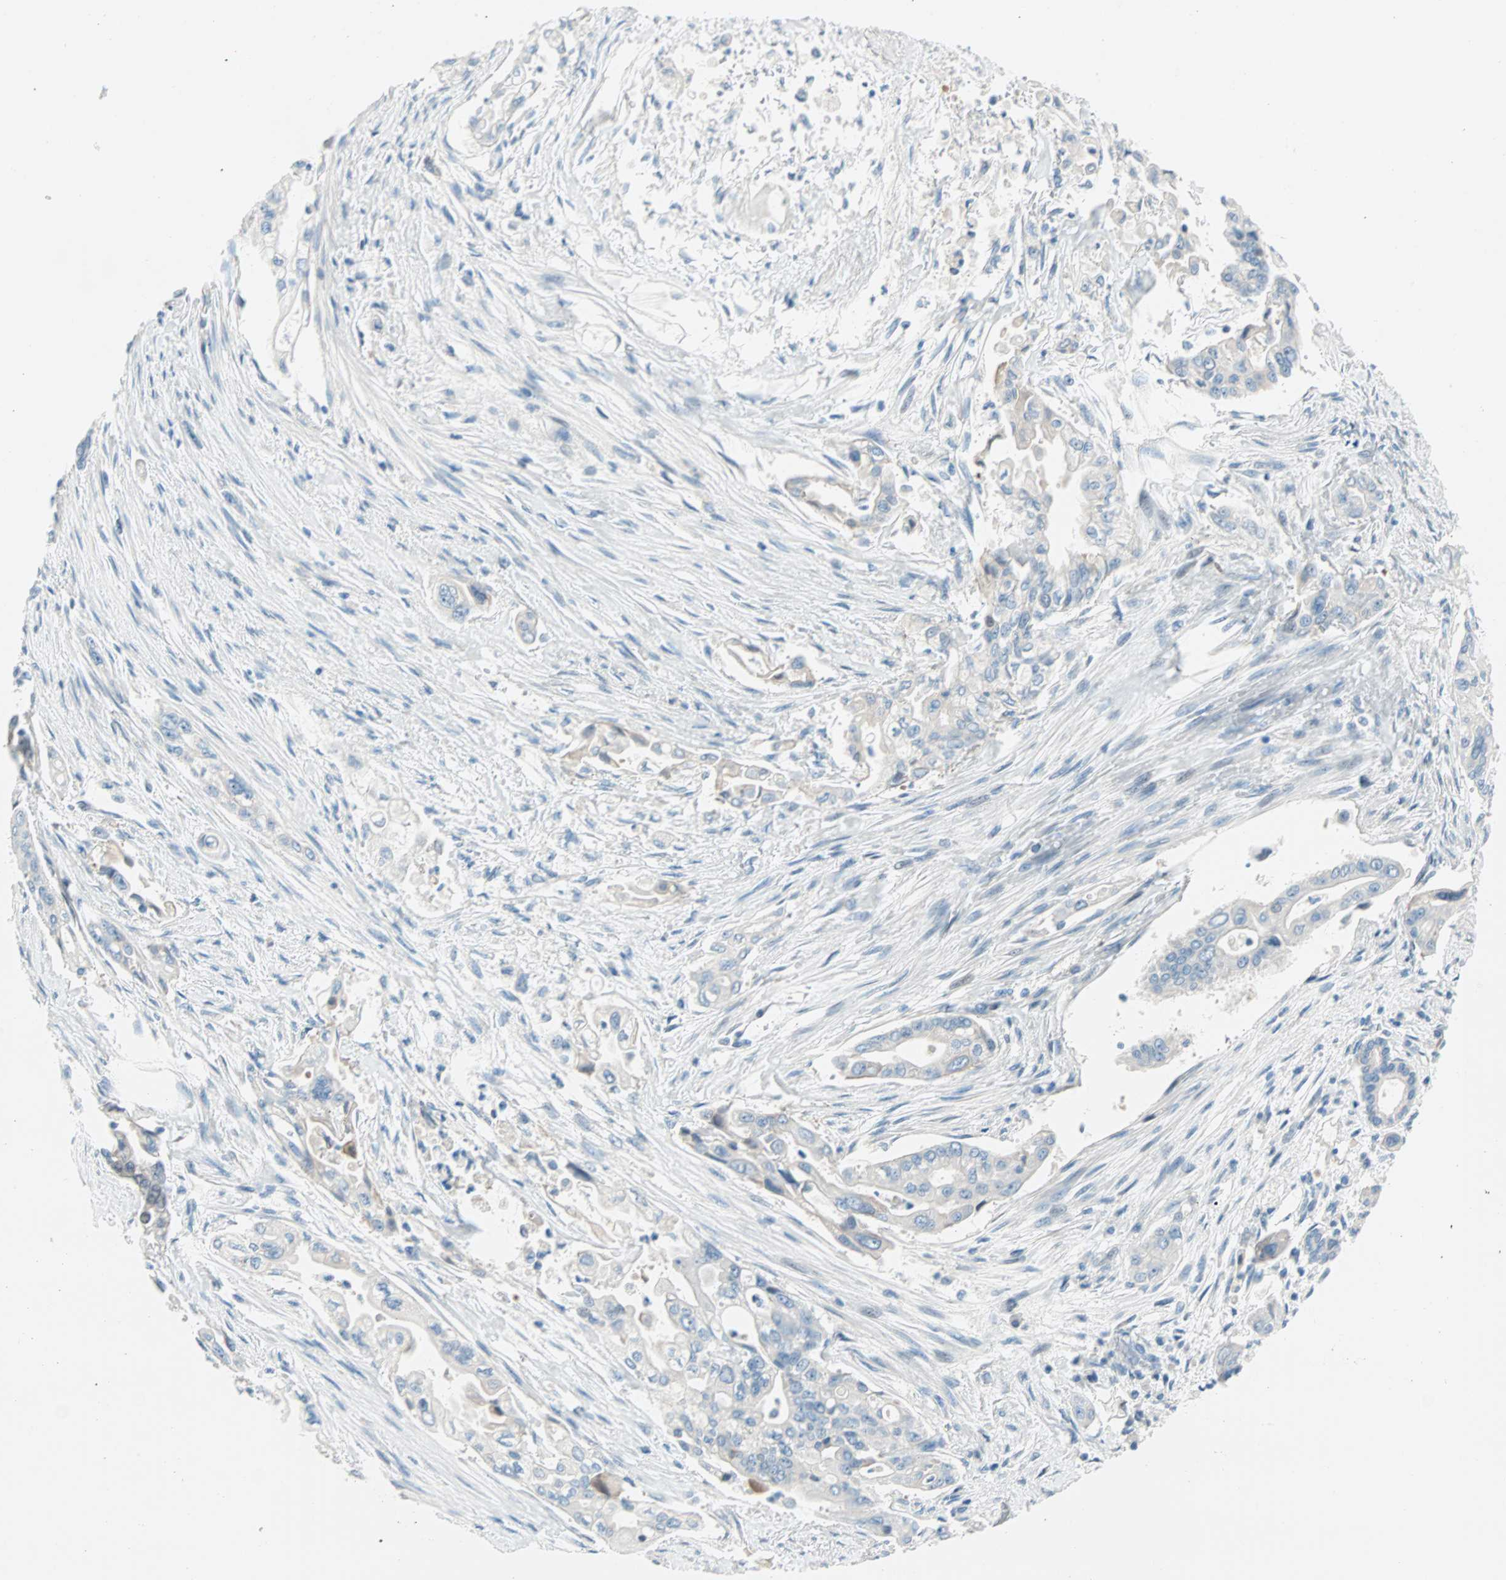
{"staining": {"intensity": "negative", "quantity": "none", "location": "none"}, "tissue": "pancreatic cancer", "cell_type": "Tumor cells", "image_type": "cancer", "snomed": [{"axis": "morphology", "description": "Normal tissue, NOS"}, {"axis": "topography", "description": "Pancreas"}], "caption": "An immunohistochemistry (IHC) histopathology image of pancreatic cancer is shown. There is no staining in tumor cells of pancreatic cancer.", "gene": "TMEM163", "patient": {"sex": "male", "age": 42}}